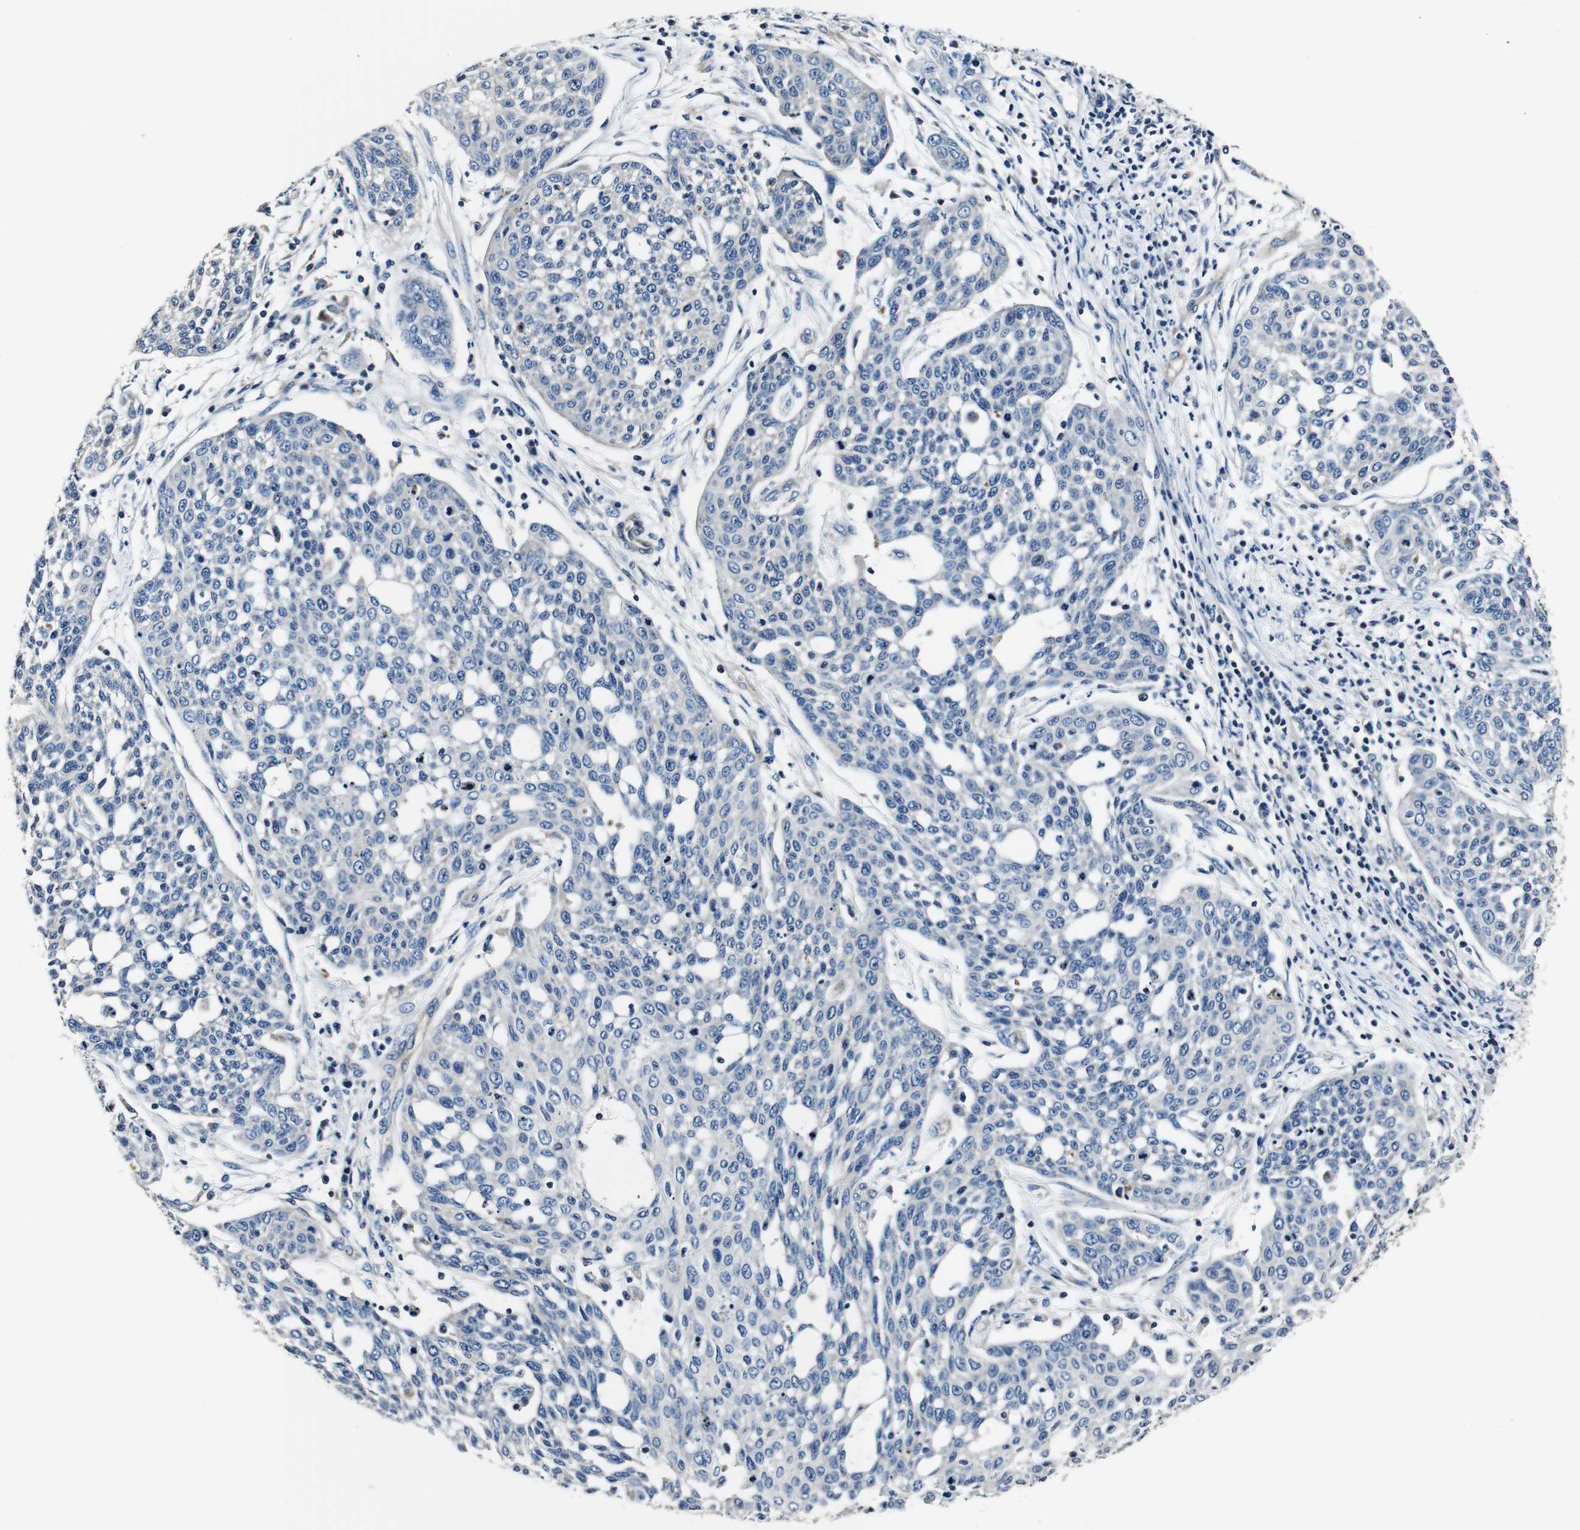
{"staining": {"intensity": "negative", "quantity": "none", "location": "none"}, "tissue": "cervical cancer", "cell_type": "Tumor cells", "image_type": "cancer", "snomed": [{"axis": "morphology", "description": "Squamous cell carcinoma, NOS"}, {"axis": "topography", "description": "Cervix"}], "caption": "This is an immunohistochemistry (IHC) histopathology image of cervical cancer. There is no expression in tumor cells.", "gene": "HK1", "patient": {"sex": "female", "age": 34}}